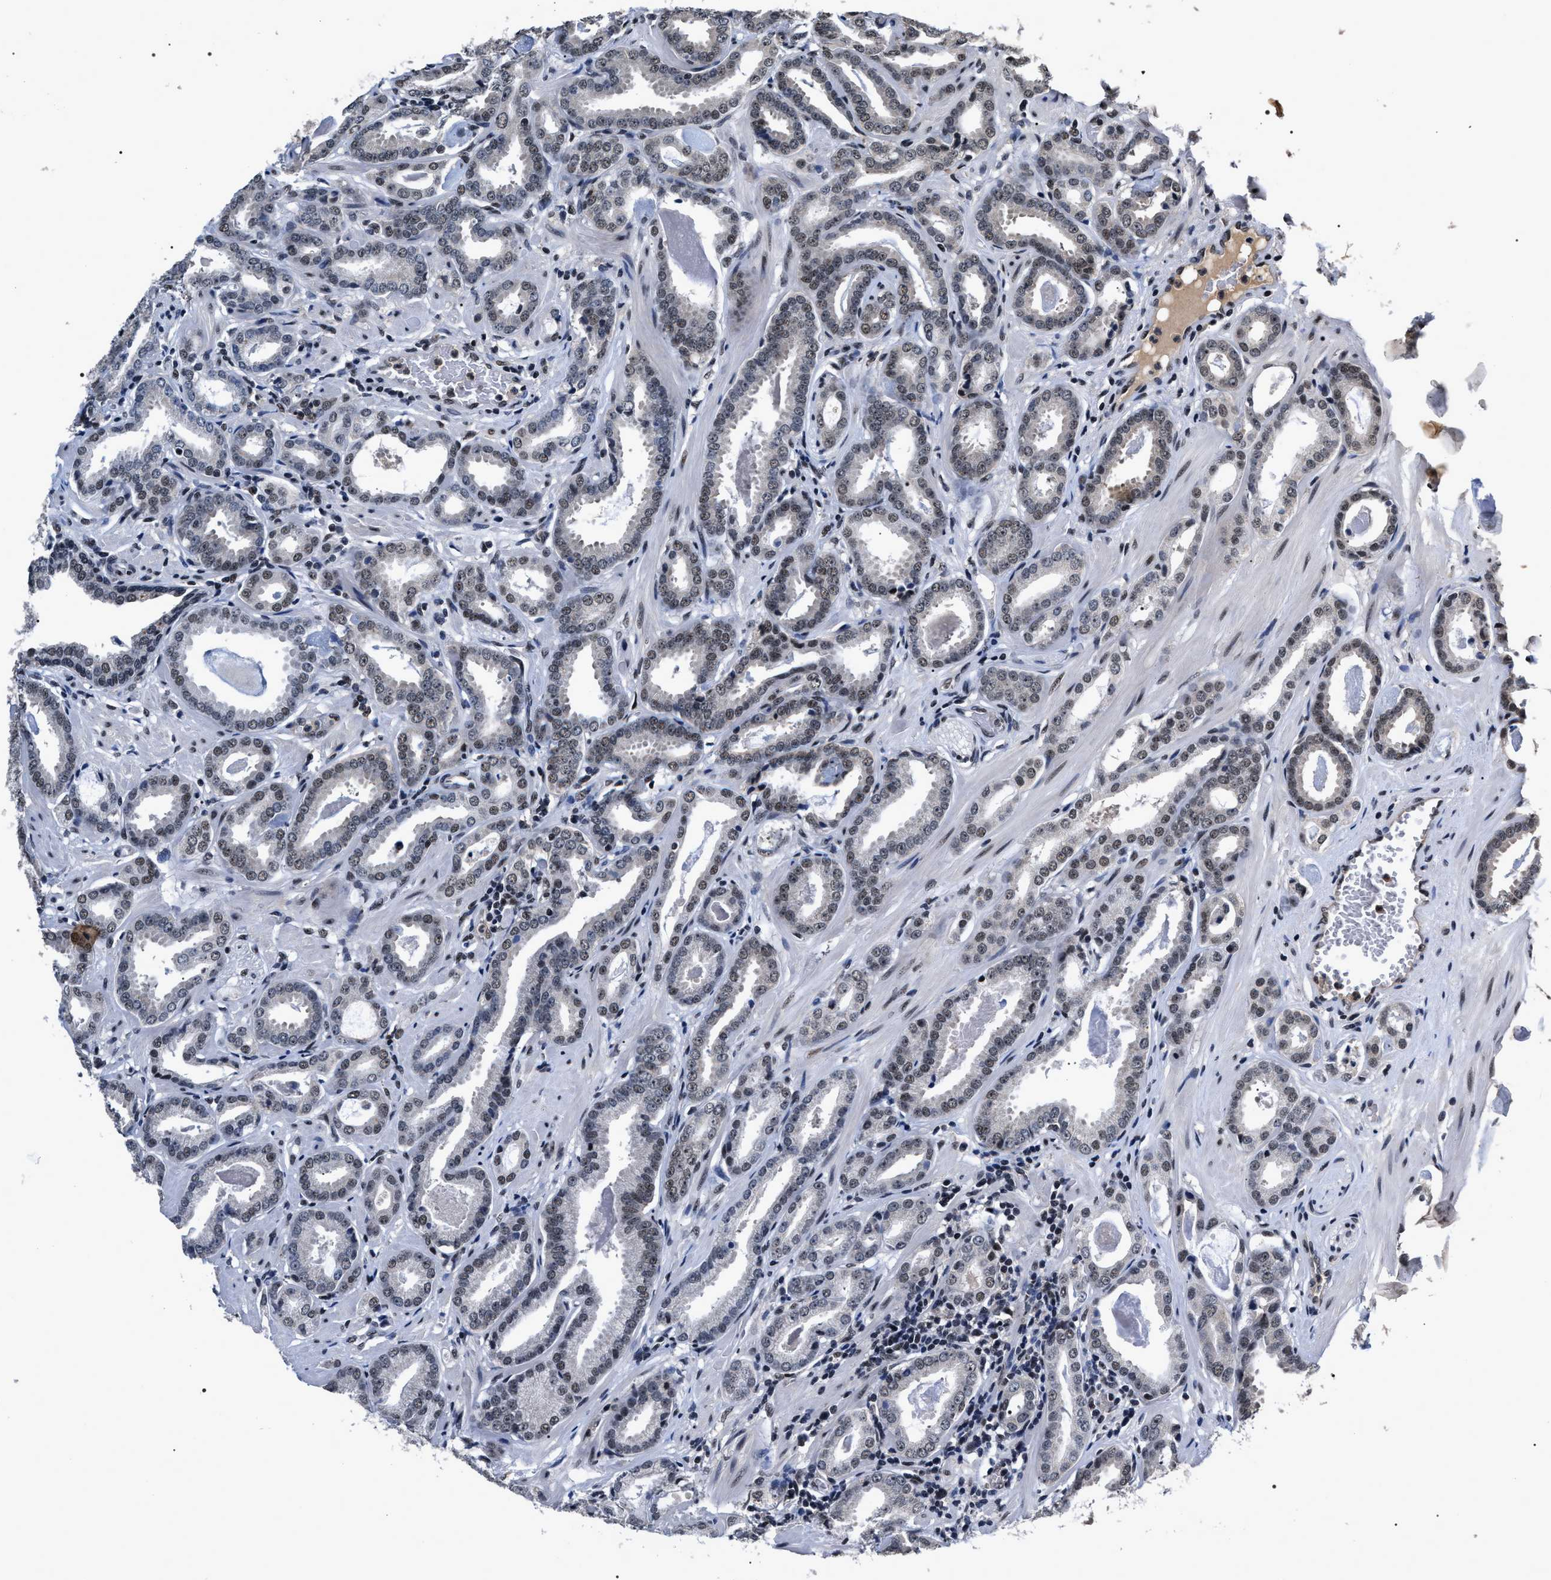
{"staining": {"intensity": "weak", "quantity": "25%-75%", "location": "nuclear"}, "tissue": "prostate cancer", "cell_type": "Tumor cells", "image_type": "cancer", "snomed": [{"axis": "morphology", "description": "Adenocarcinoma, Low grade"}, {"axis": "topography", "description": "Prostate"}], "caption": "Immunohistochemistry of human prostate adenocarcinoma (low-grade) demonstrates low levels of weak nuclear staining in approximately 25%-75% of tumor cells.", "gene": "RRP1B", "patient": {"sex": "male", "age": 53}}